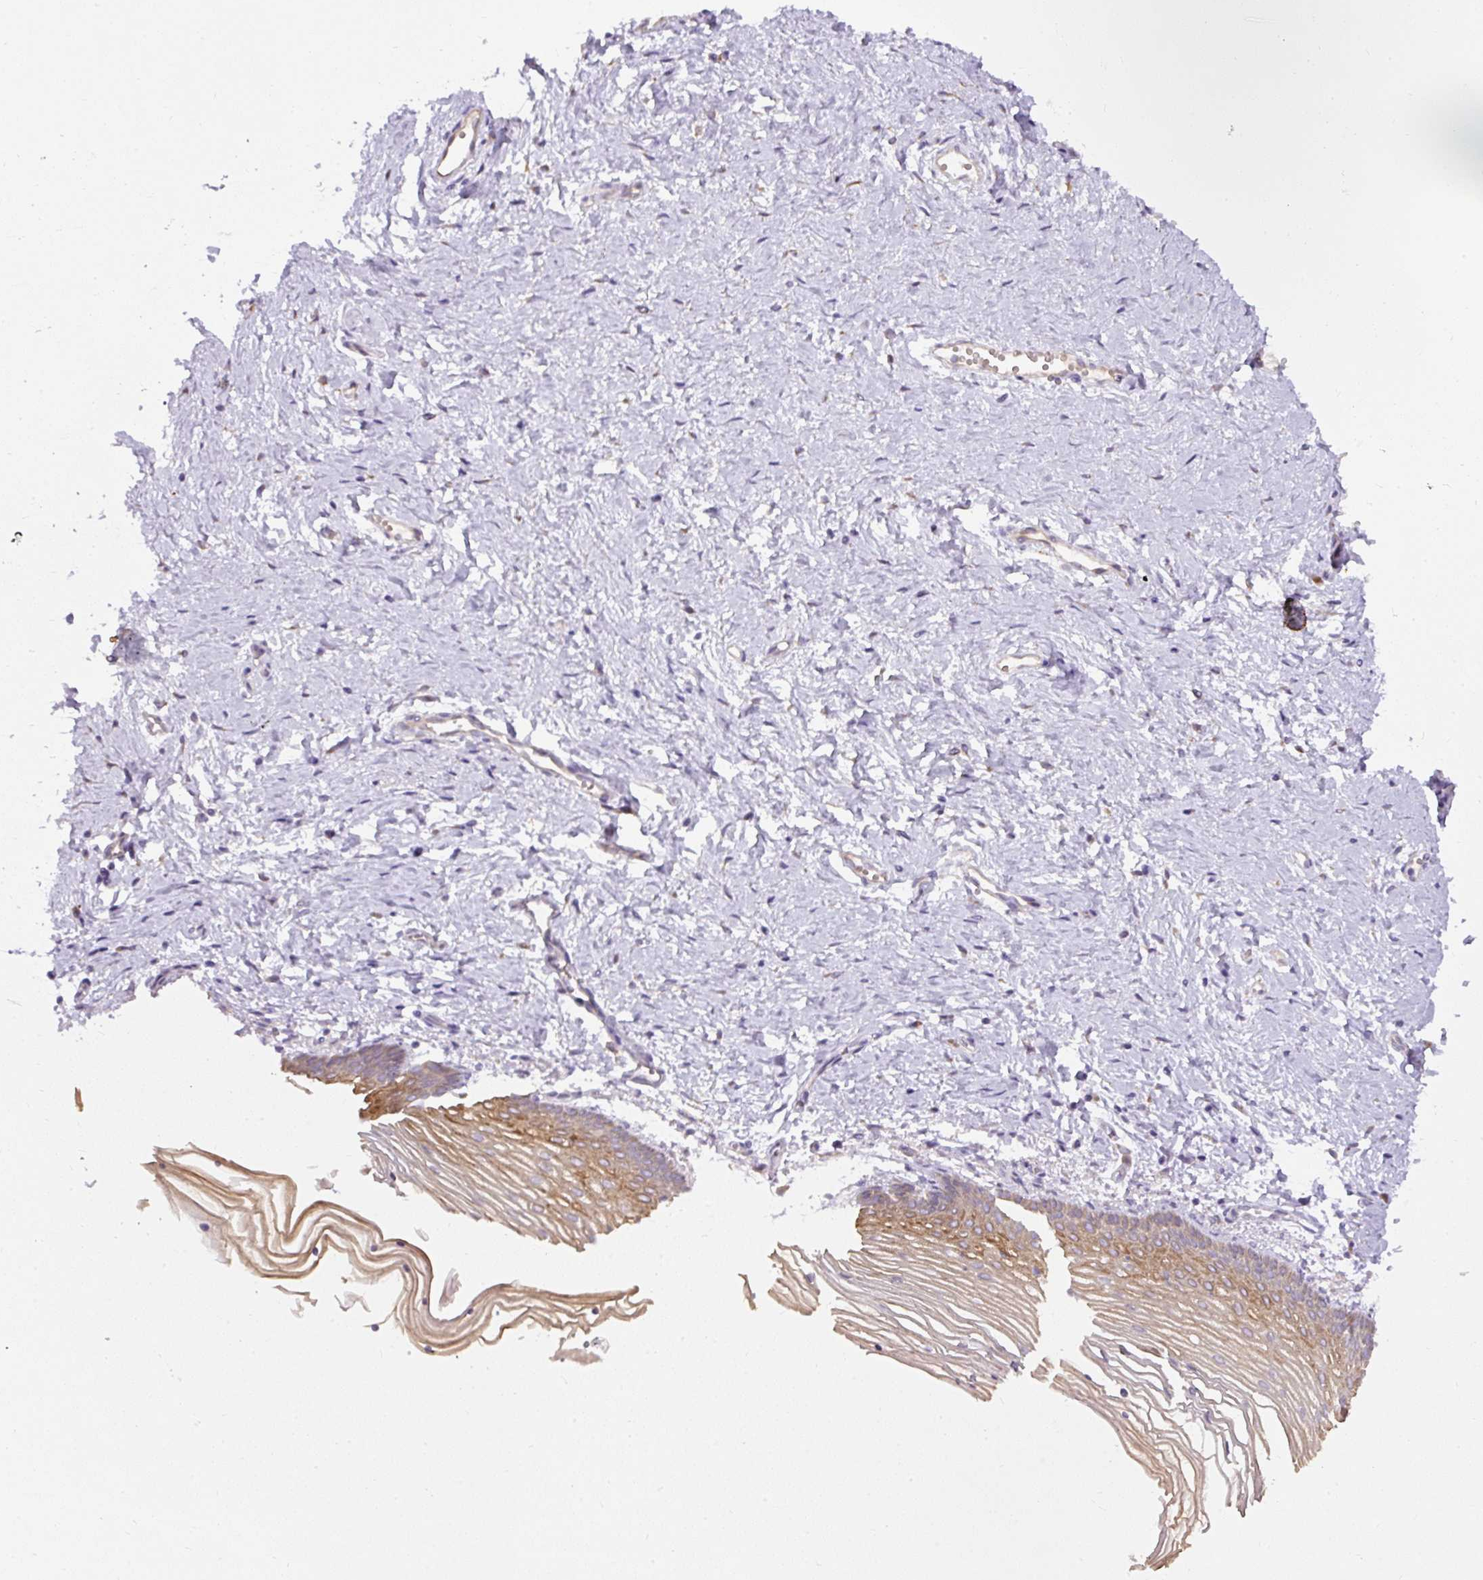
{"staining": {"intensity": "moderate", "quantity": "25%-75%", "location": "cytoplasmic/membranous"}, "tissue": "vagina", "cell_type": "Squamous epithelial cells", "image_type": "normal", "snomed": [{"axis": "morphology", "description": "Normal tissue, NOS"}, {"axis": "topography", "description": "Vagina"}], "caption": "An image showing moderate cytoplasmic/membranous staining in about 25%-75% of squamous epithelial cells in benign vagina, as visualized by brown immunohistochemical staining.", "gene": "FAM149A", "patient": {"sex": "female", "age": 56}}